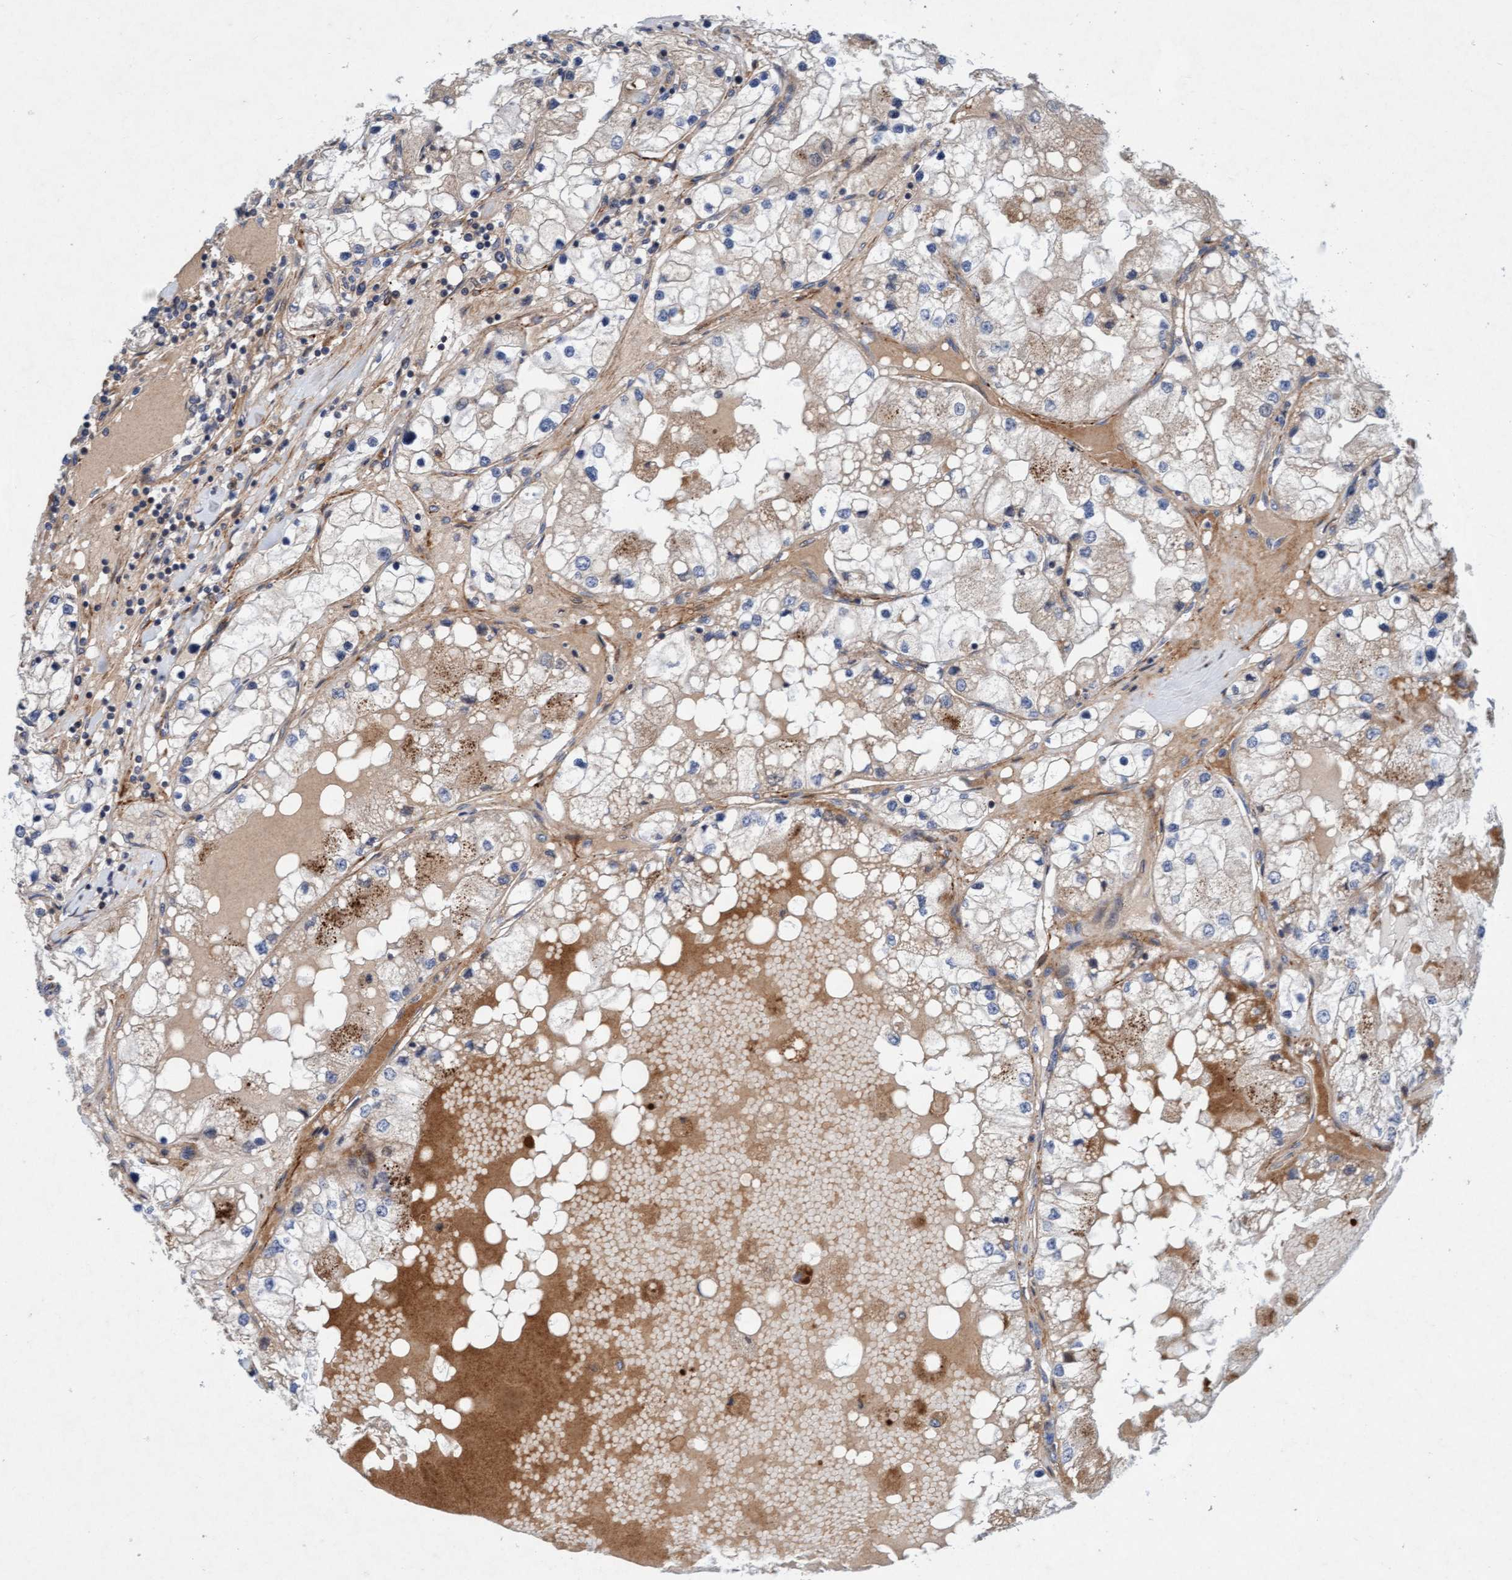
{"staining": {"intensity": "weak", "quantity": "25%-75%", "location": "cytoplasmic/membranous"}, "tissue": "renal cancer", "cell_type": "Tumor cells", "image_type": "cancer", "snomed": [{"axis": "morphology", "description": "Adenocarcinoma, NOS"}, {"axis": "topography", "description": "Kidney"}], "caption": "A histopathology image of renal cancer stained for a protein shows weak cytoplasmic/membranous brown staining in tumor cells. (Brightfield microscopy of DAB IHC at high magnification).", "gene": "TMEM70", "patient": {"sex": "male", "age": 68}}